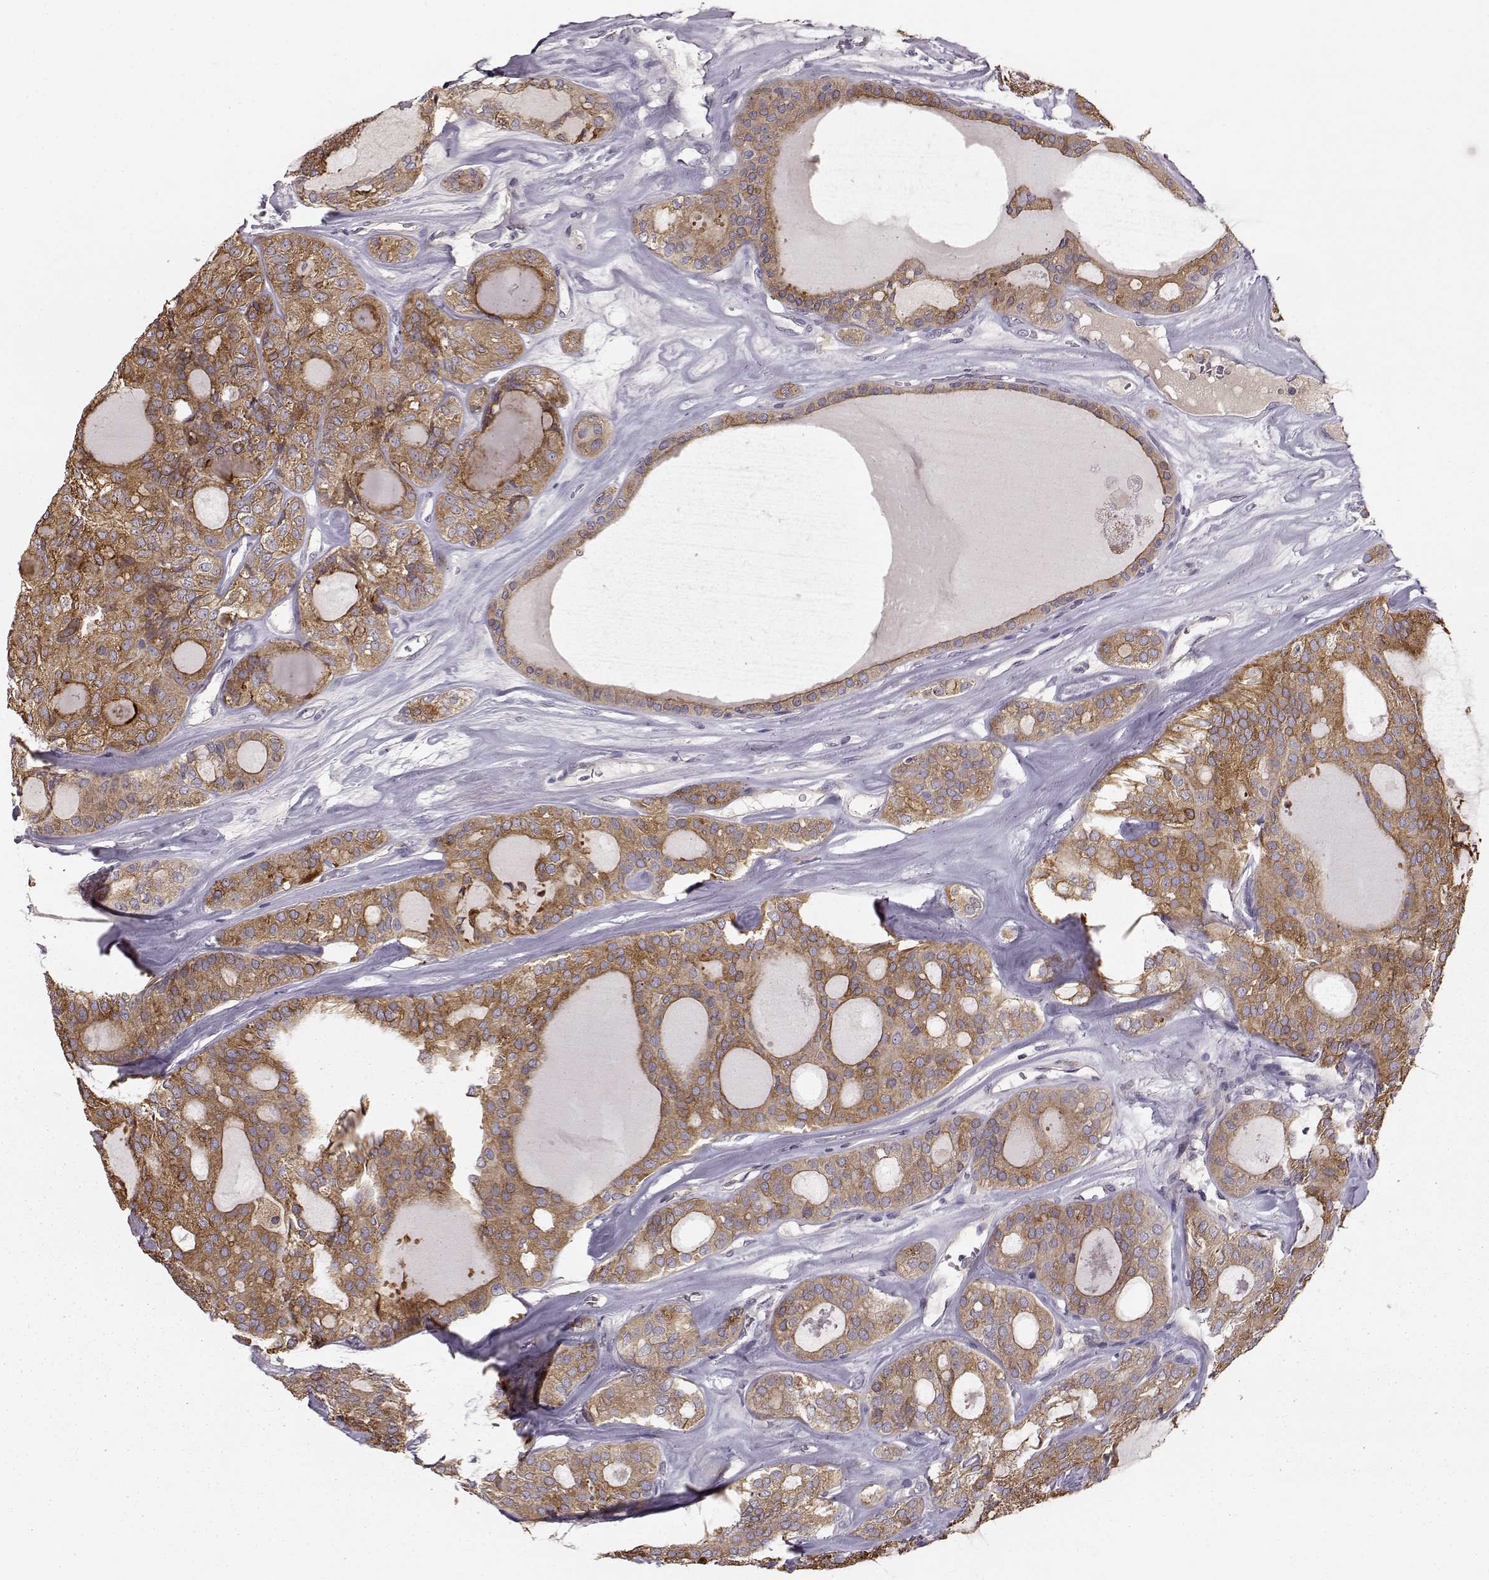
{"staining": {"intensity": "moderate", "quantity": ">75%", "location": "cytoplasmic/membranous"}, "tissue": "thyroid cancer", "cell_type": "Tumor cells", "image_type": "cancer", "snomed": [{"axis": "morphology", "description": "Follicular adenoma carcinoma, NOS"}, {"axis": "topography", "description": "Thyroid gland"}], "caption": "Thyroid follicular adenoma carcinoma tissue demonstrates moderate cytoplasmic/membranous expression in about >75% of tumor cells, visualized by immunohistochemistry.", "gene": "GHR", "patient": {"sex": "male", "age": 75}}